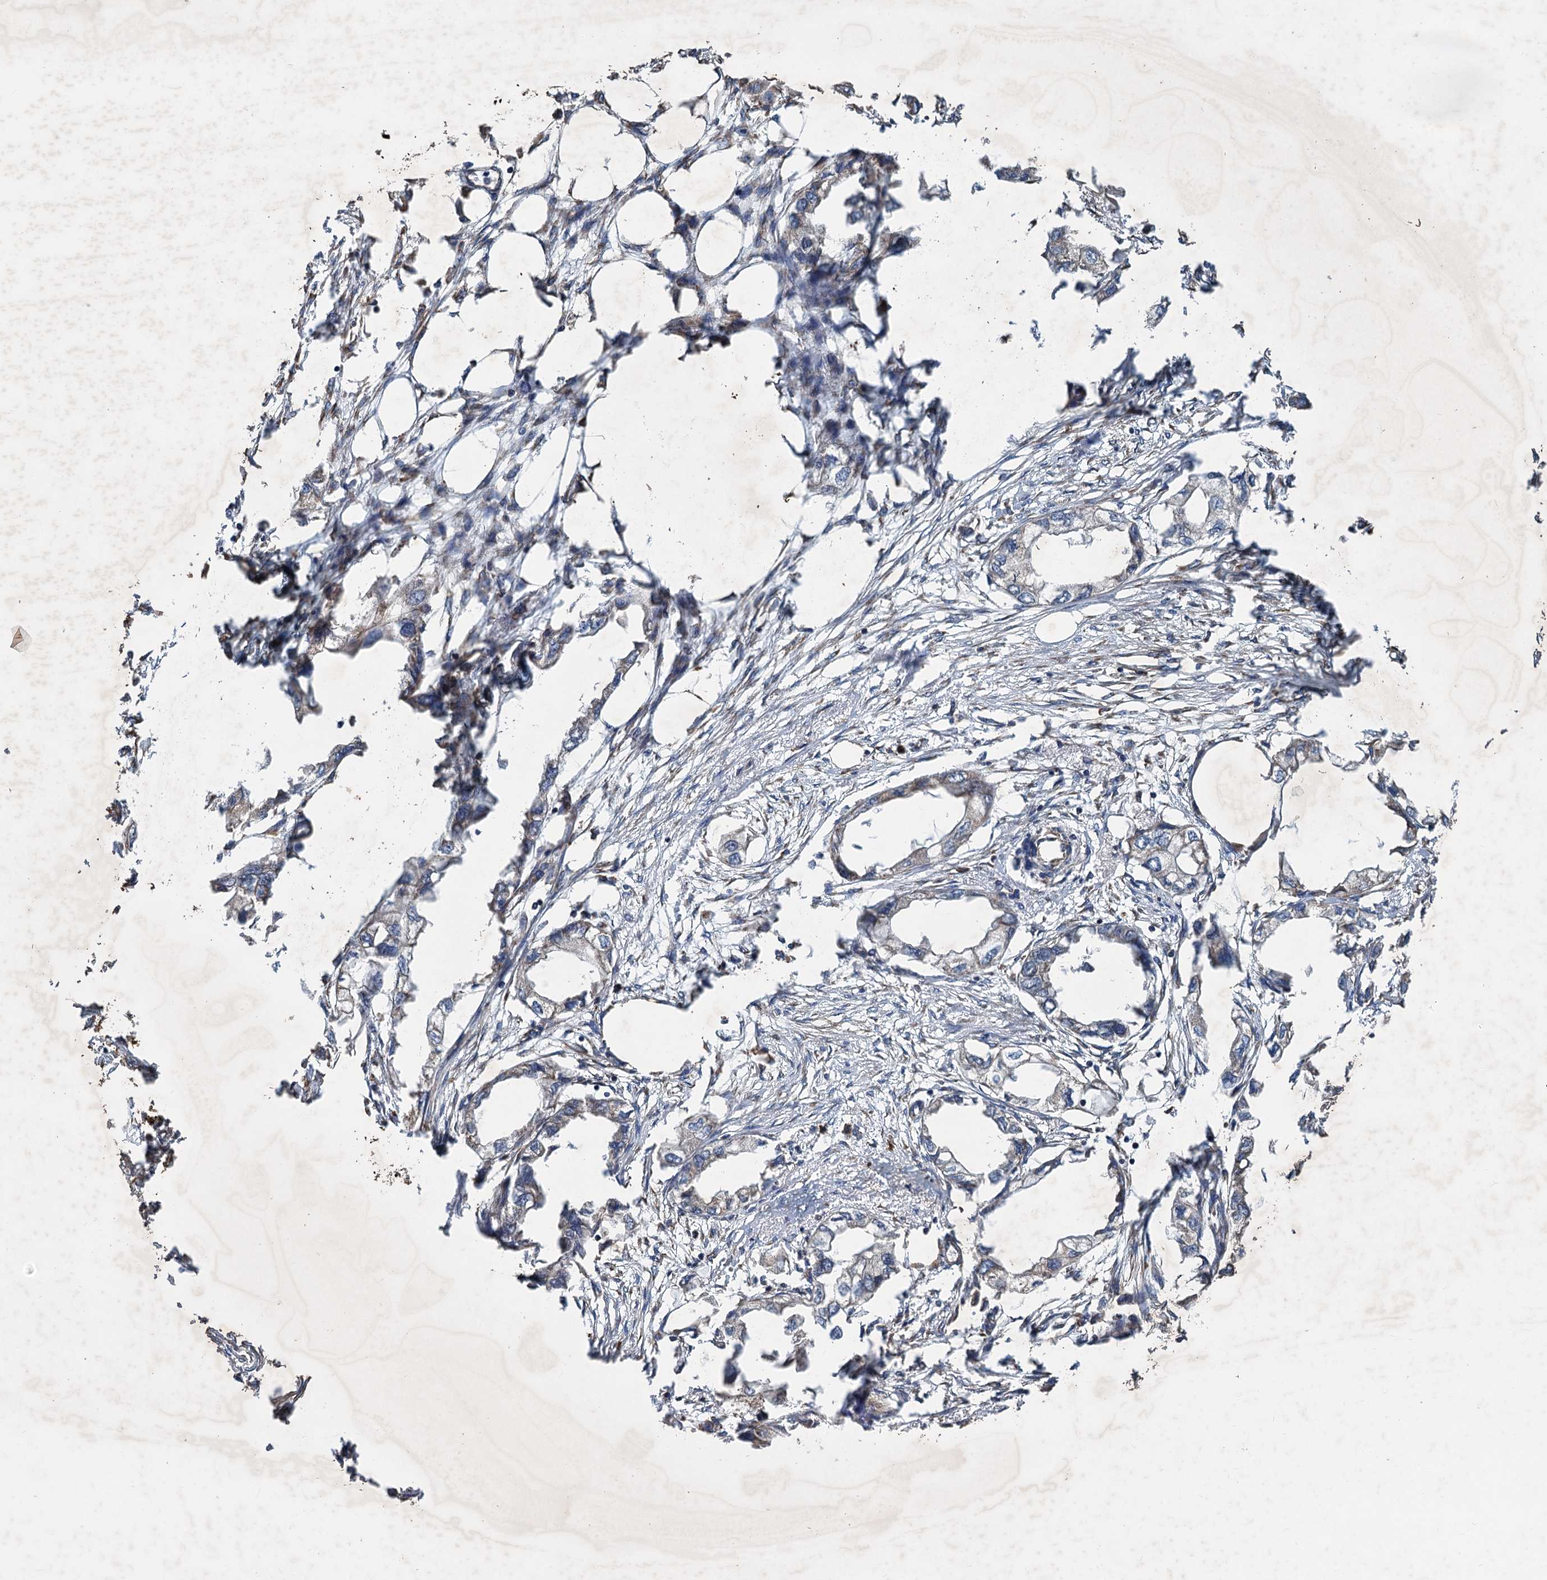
{"staining": {"intensity": "moderate", "quantity": "<25%", "location": "cytoplasmic/membranous"}, "tissue": "endometrial cancer", "cell_type": "Tumor cells", "image_type": "cancer", "snomed": [{"axis": "morphology", "description": "Adenocarcinoma, NOS"}, {"axis": "morphology", "description": "Adenocarcinoma, metastatic, NOS"}, {"axis": "topography", "description": "Adipose tissue"}, {"axis": "topography", "description": "Endometrium"}], "caption": "A micrograph showing moderate cytoplasmic/membranous staining in approximately <25% of tumor cells in adenocarcinoma (endometrial), as visualized by brown immunohistochemical staining.", "gene": "LINS1", "patient": {"sex": "female", "age": 67}}